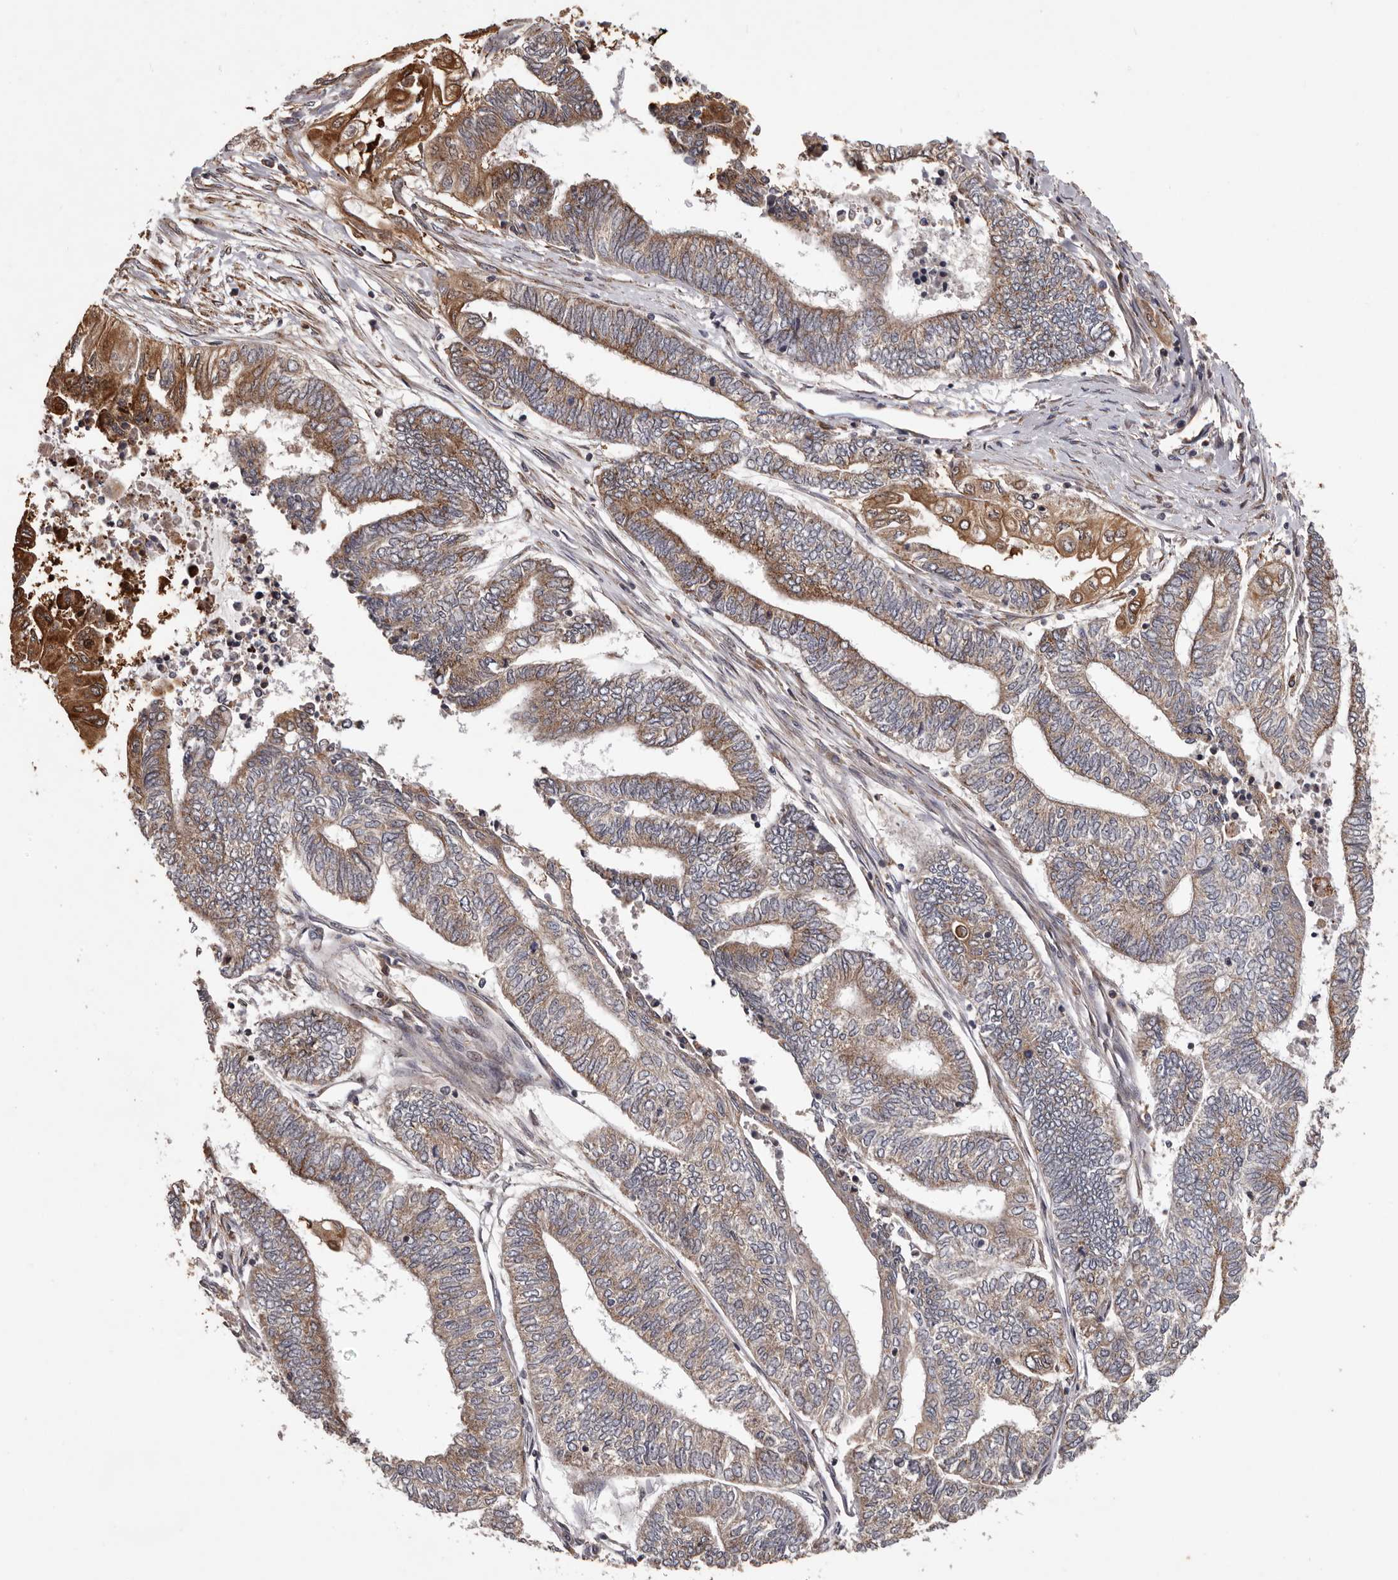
{"staining": {"intensity": "moderate", "quantity": "25%-75%", "location": "cytoplasmic/membranous"}, "tissue": "endometrial cancer", "cell_type": "Tumor cells", "image_type": "cancer", "snomed": [{"axis": "morphology", "description": "Adenocarcinoma, NOS"}, {"axis": "topography", "description": "Uterus"}, {"axis": "topography", "description": "Endometrium"}], "caption": "Immunohistochemical staining of endometrial cancer reveals moderate cytoplasmic/membranous protein expression in approximately 25%-75% of tumor cells. The protein is shown in brown color, while the nuclei are stained blue.", "gene": "GADD45B", "patient": {"sex": "female", "age": 70}}